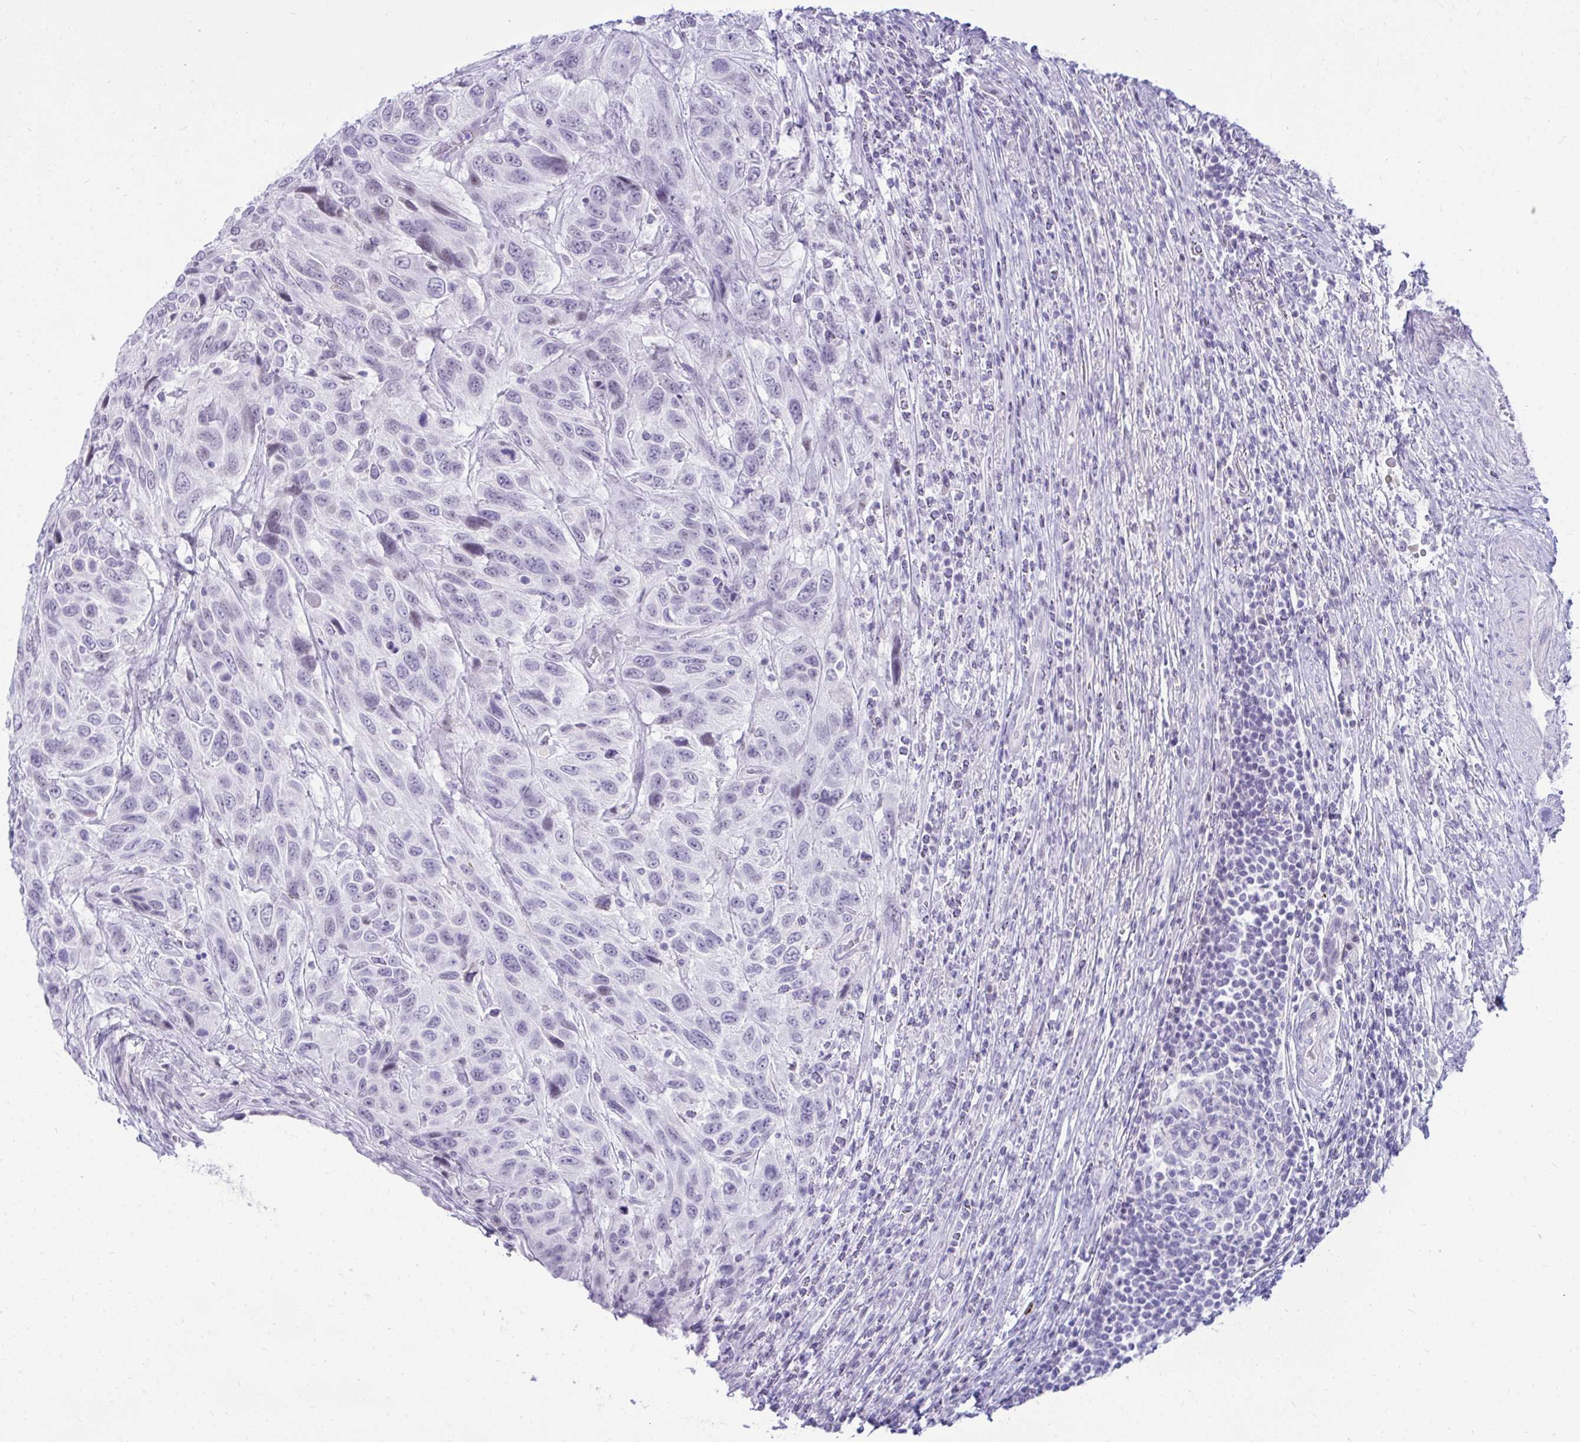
{"staining": {"intensity": "negative", "quantity": "none", "location": "none"}, "tissue": "urothelial cancer", "cell_type": "Tumor cells", "image_type": "cancer", "snomed": [{"axis": "morphology", "description": "Urothelial carcinoma, High grade"}, {"axis": "topography", "description": "Urinary bladder"}], "caption": "An immunohistochemistry photomicrograph of urothelial cancer is shown. There is no staining in tumor cells of urothelial cancer.", "gene": "OR5F1", "patient": {"sex": "female", "age": 70}}